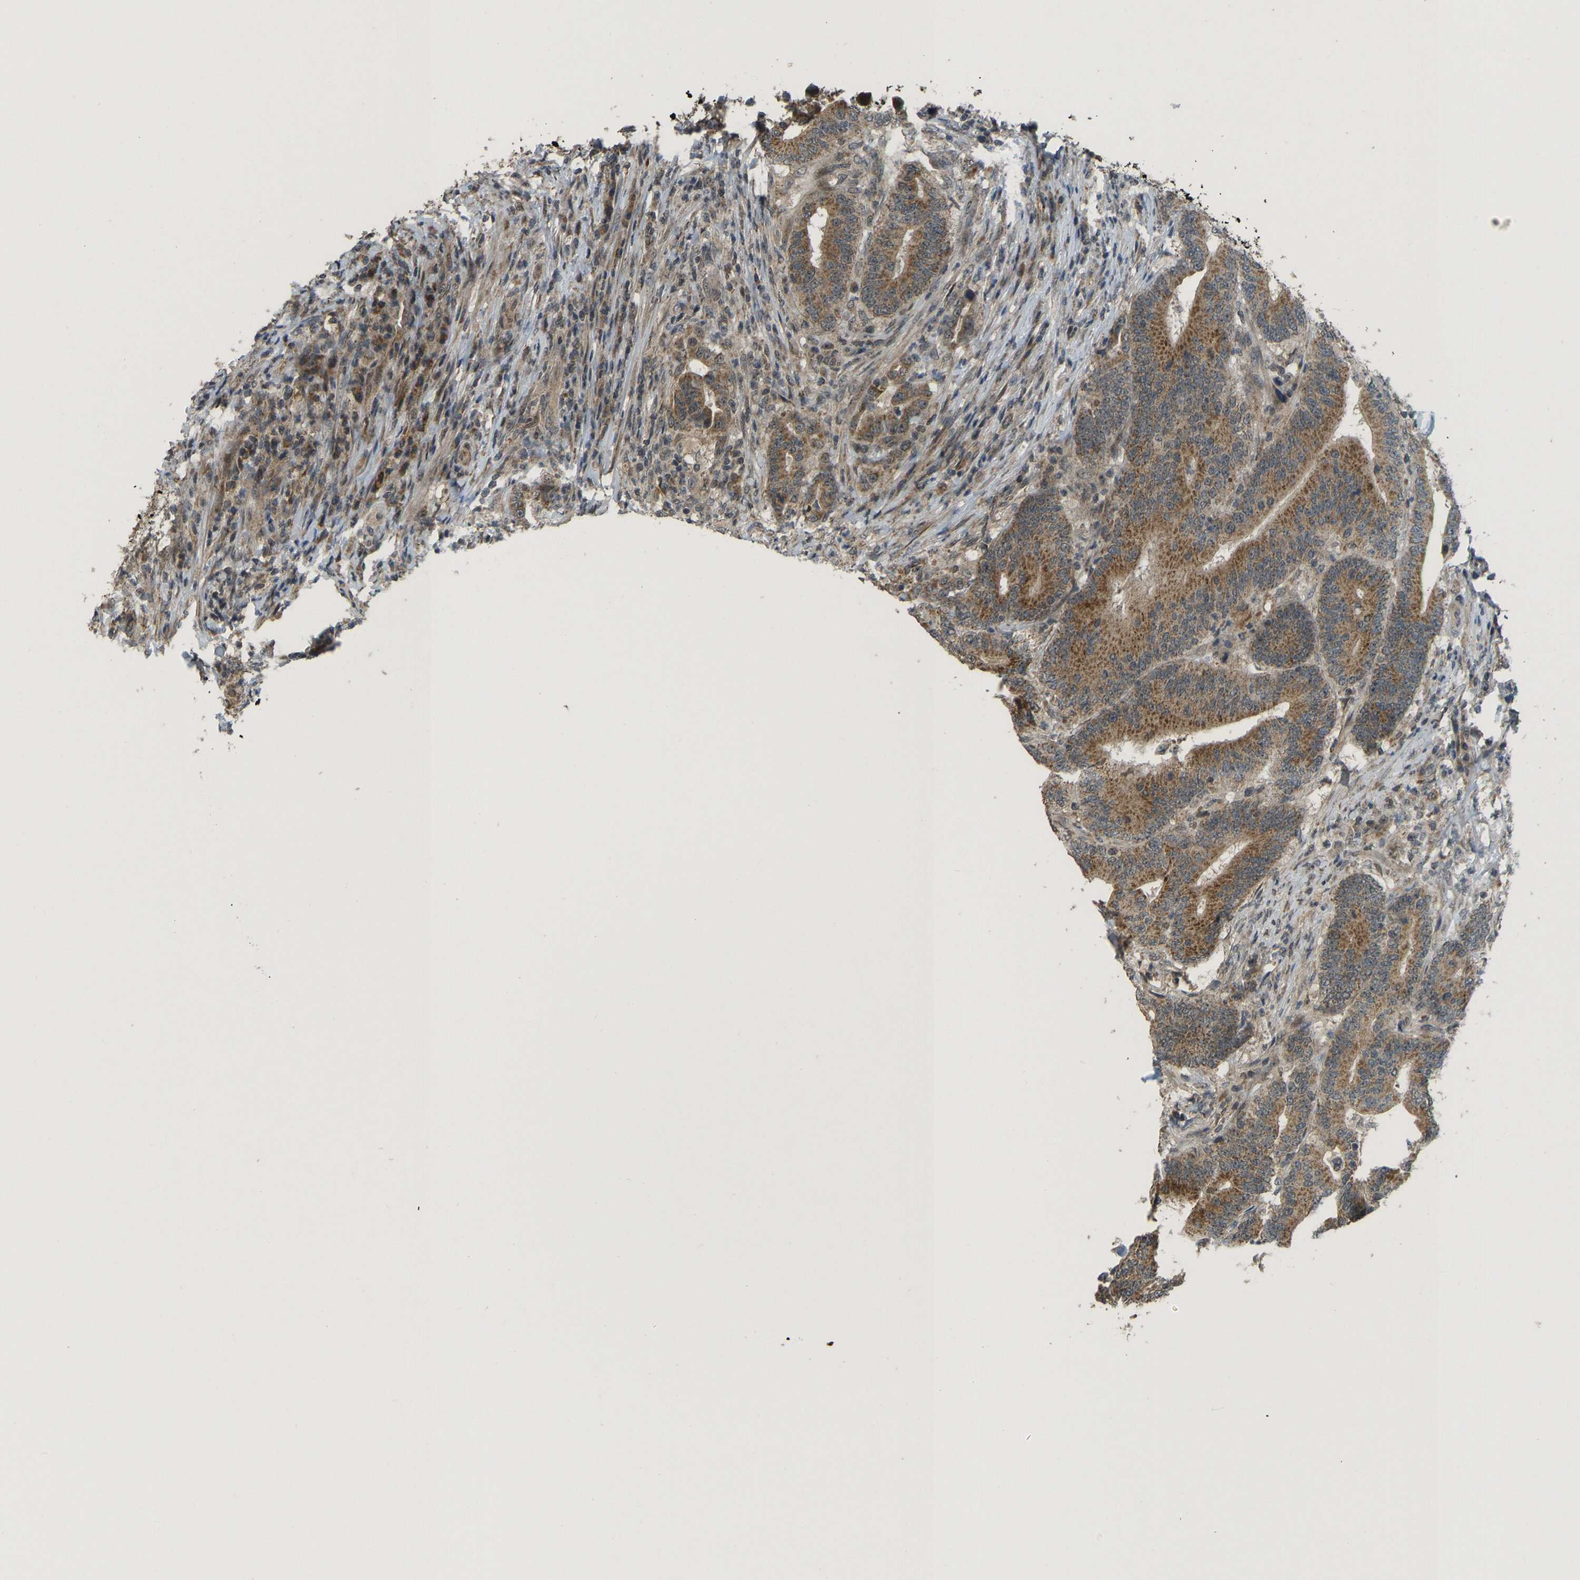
{"staining": {"intensity": "moderate", "quantity": ">75%", "location": "cytoplasmic/membranous"}, "tissue": "colorectal cancer", "cell_type": "Tumor cells", "image_type": "cancer", "snomed": [{"axis": "morphology", "description": "Adenocarcinoma, NOS"}, {"axis": "topography", "description": "Colon"}], "caption": "Immunohistochemistry (IHC) (DAB) staining of colorectal adenocarcinoma displays moderate cytoplasmic/membranous protein staining in about >75% of tumor cells. (DAB (3,3'-diaminobenzidine) IHC, brown staining for protein, blue staining for nuclei).", "gene": "ACADS", "patient": {"sex": "female", "age": 66}}